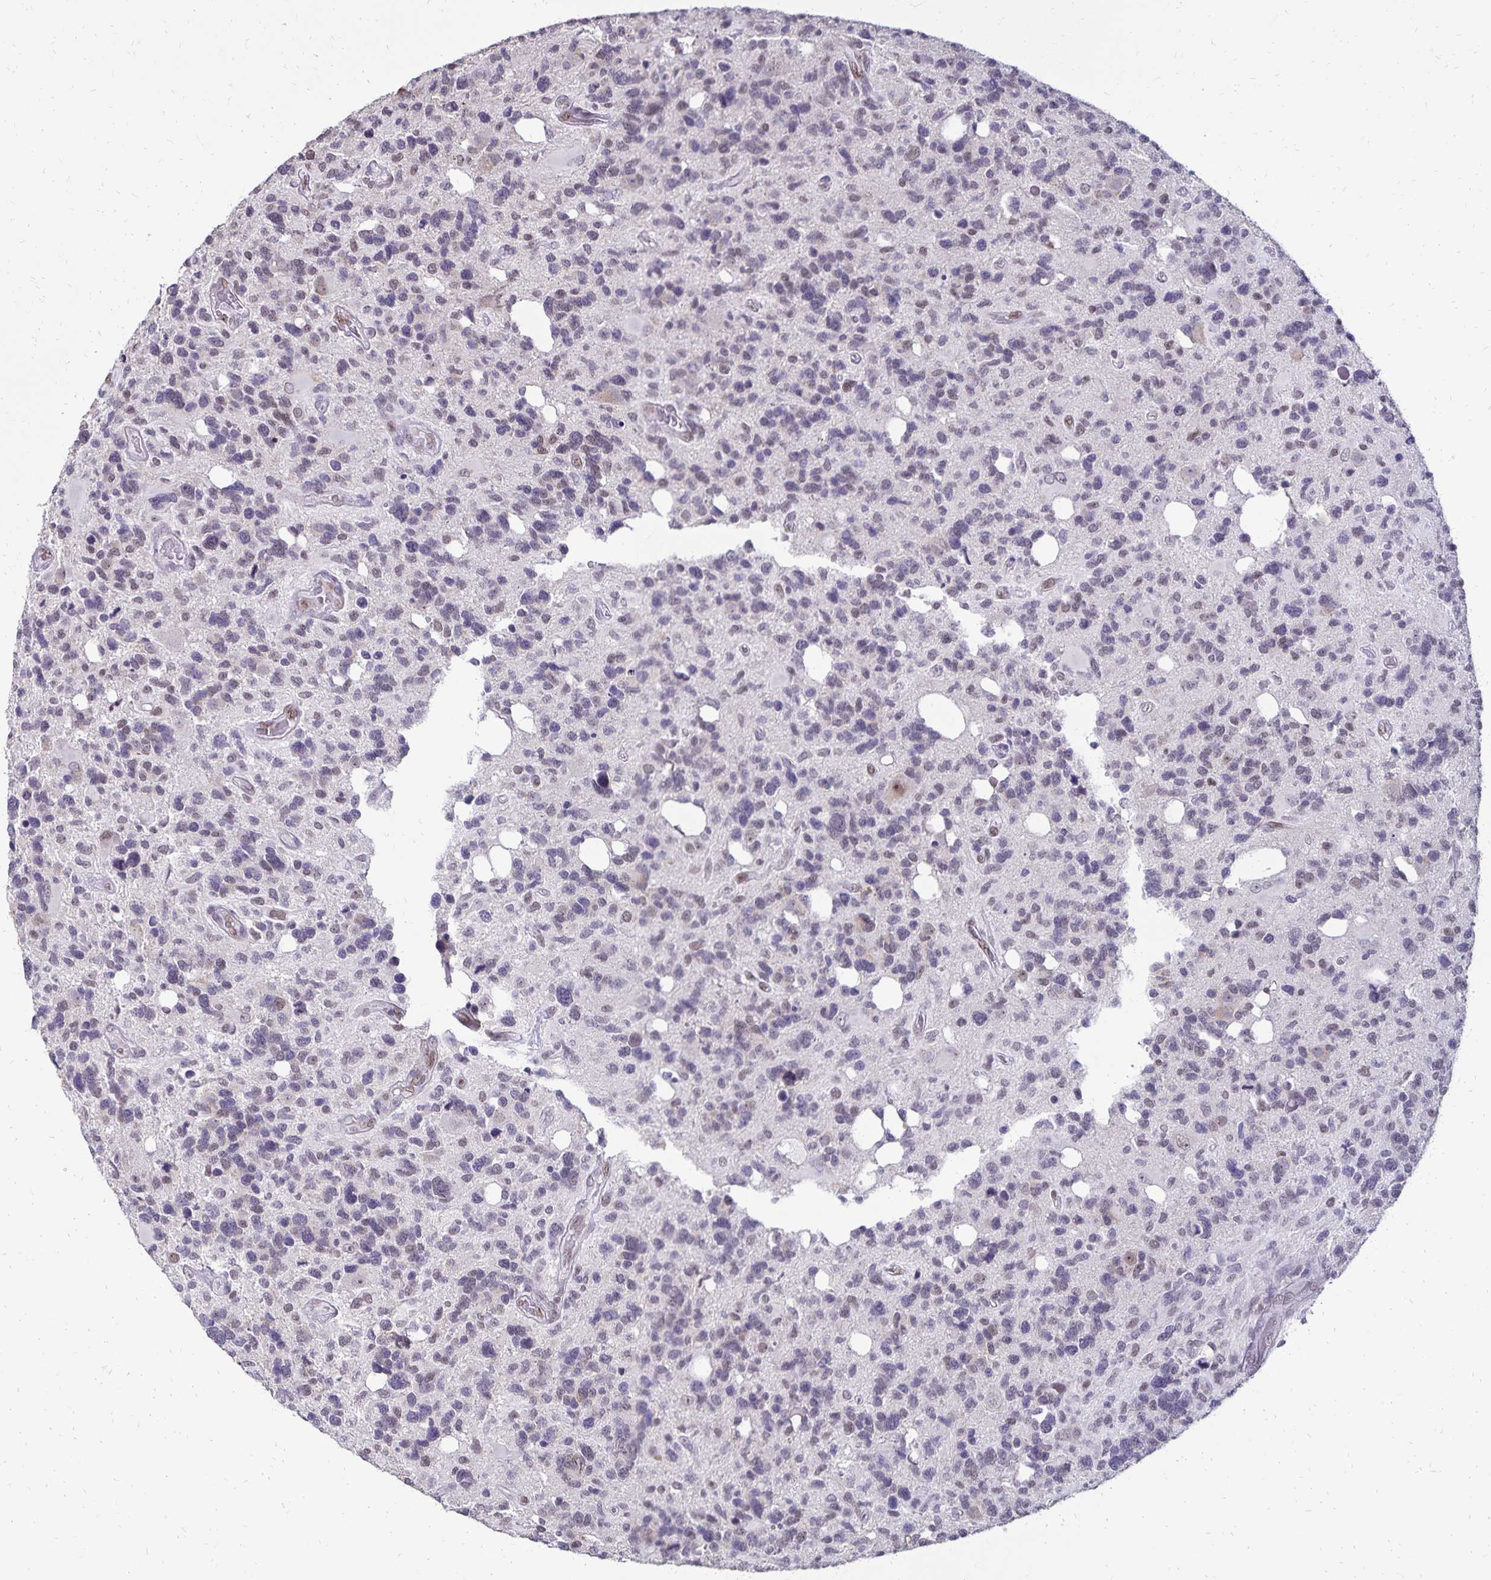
{"staining": {"intensity": "negative", "quantity": "none", "location": "none"}, "tissue": "glioma", "cell_type": "Tumor cells", "image_type": "cancer", "snomed": [{"axis": "morphology", "description": "Glioma, malignant, High grade"}, {"axis": "topography", "description": "Brain"}], "caption": "Histopathology image shows no significant protein positivity in tumor cells of glioma.", "gene": "POLB", "patient": {"sex": "male", "age": 49}}